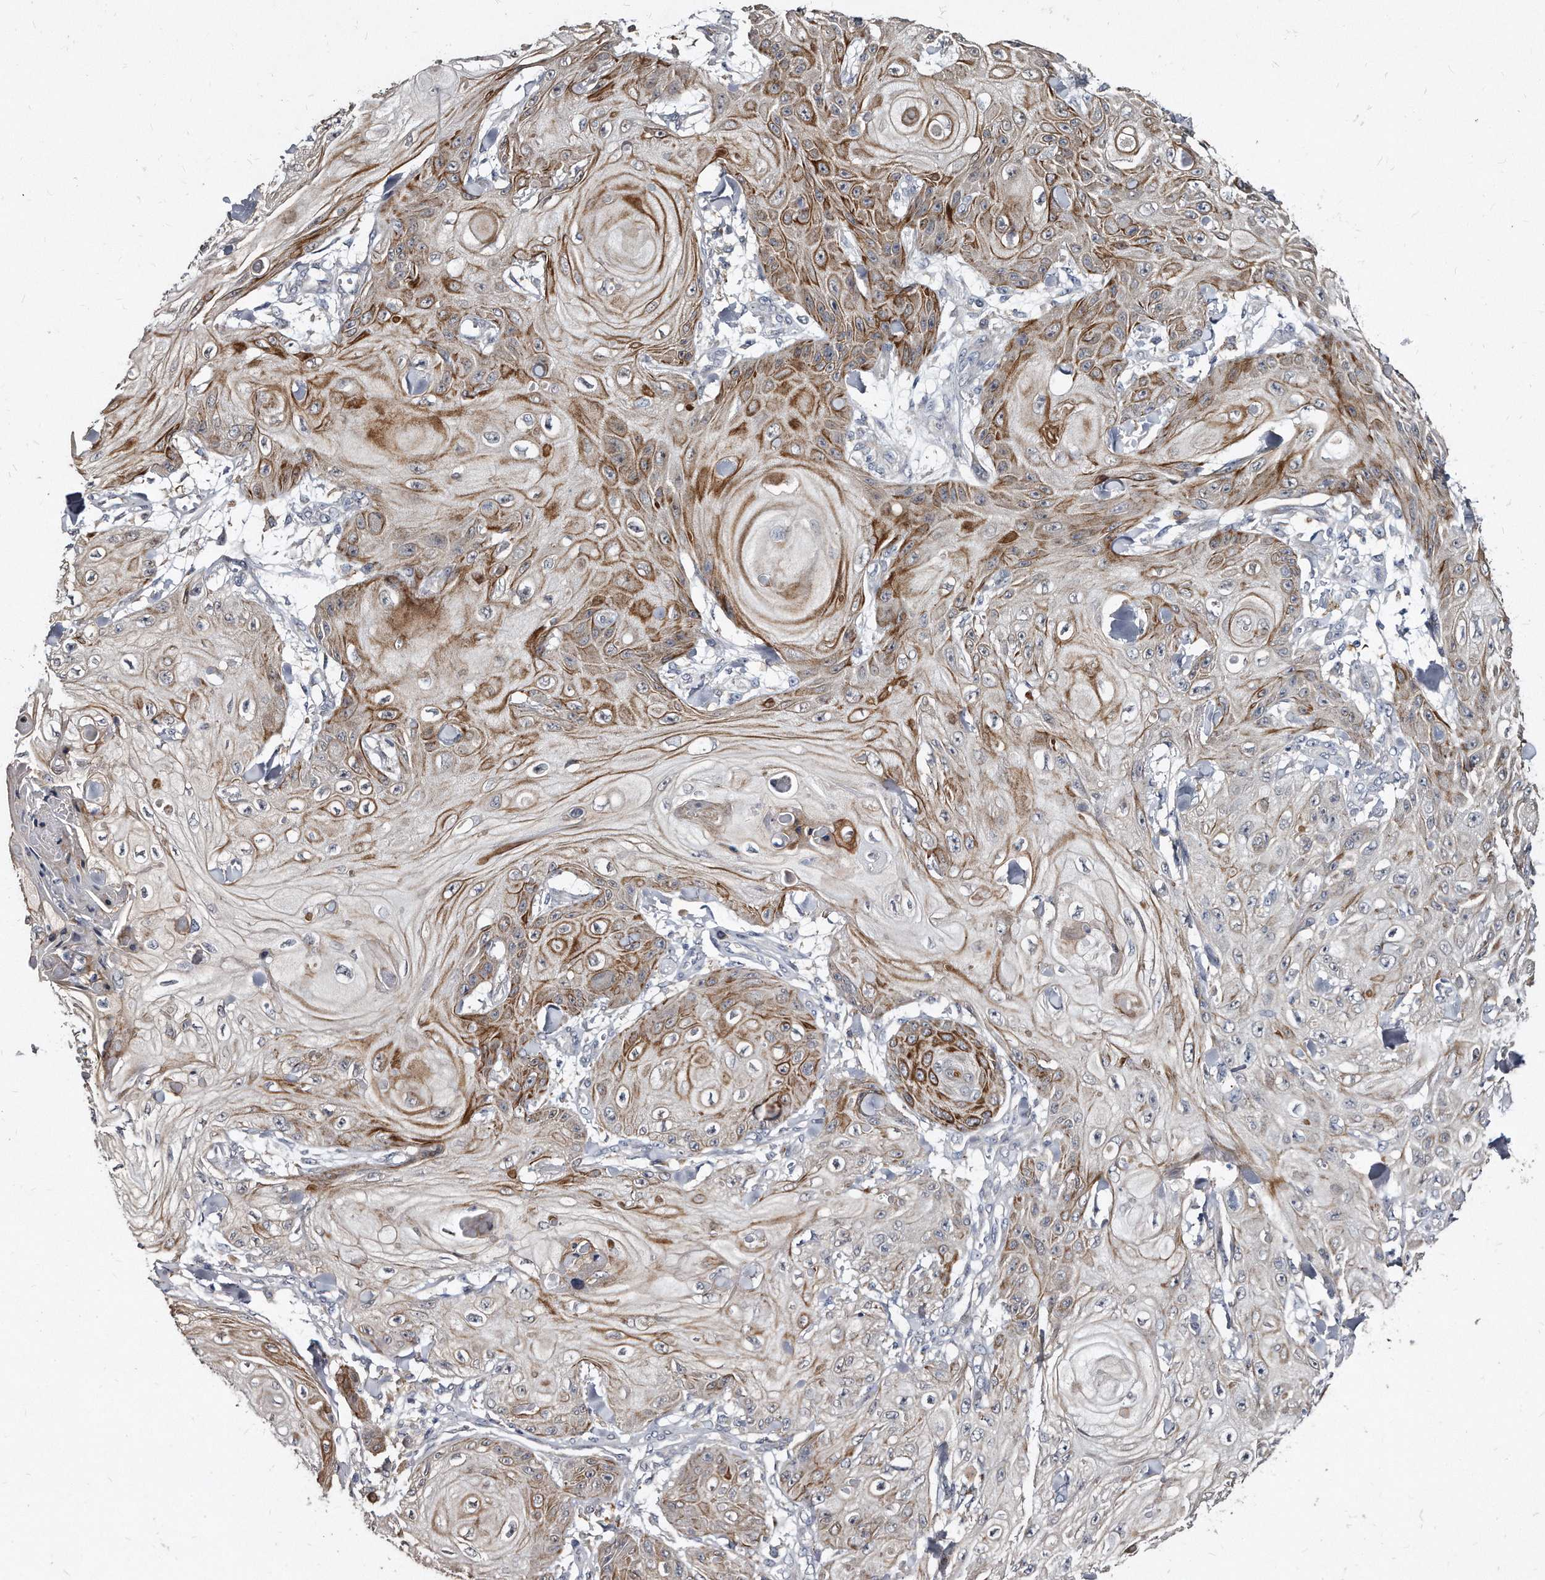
{"staining": {"intensity": "moderate", "quantity": "25%-75%", "location": "cytoplasmic/membranous"}, "tissue": "skin cancer", "cell_type": "Tumor cells", "image_type": "cancer", "snomed": [{"axis": "morphology", "description": "Squamous cell carcinoma, NOS"}, {"axis": "topography", "description": "Skin"}], "caption": "Protein analysis of squamous cell carcinoma (skin) tissue exhibits moderate cytoplasmic/membranous staining in approximately 25%-75% of tumor cells.", "gene": "KLHDC3", "patient": {"sex": "male", "age": 74}}